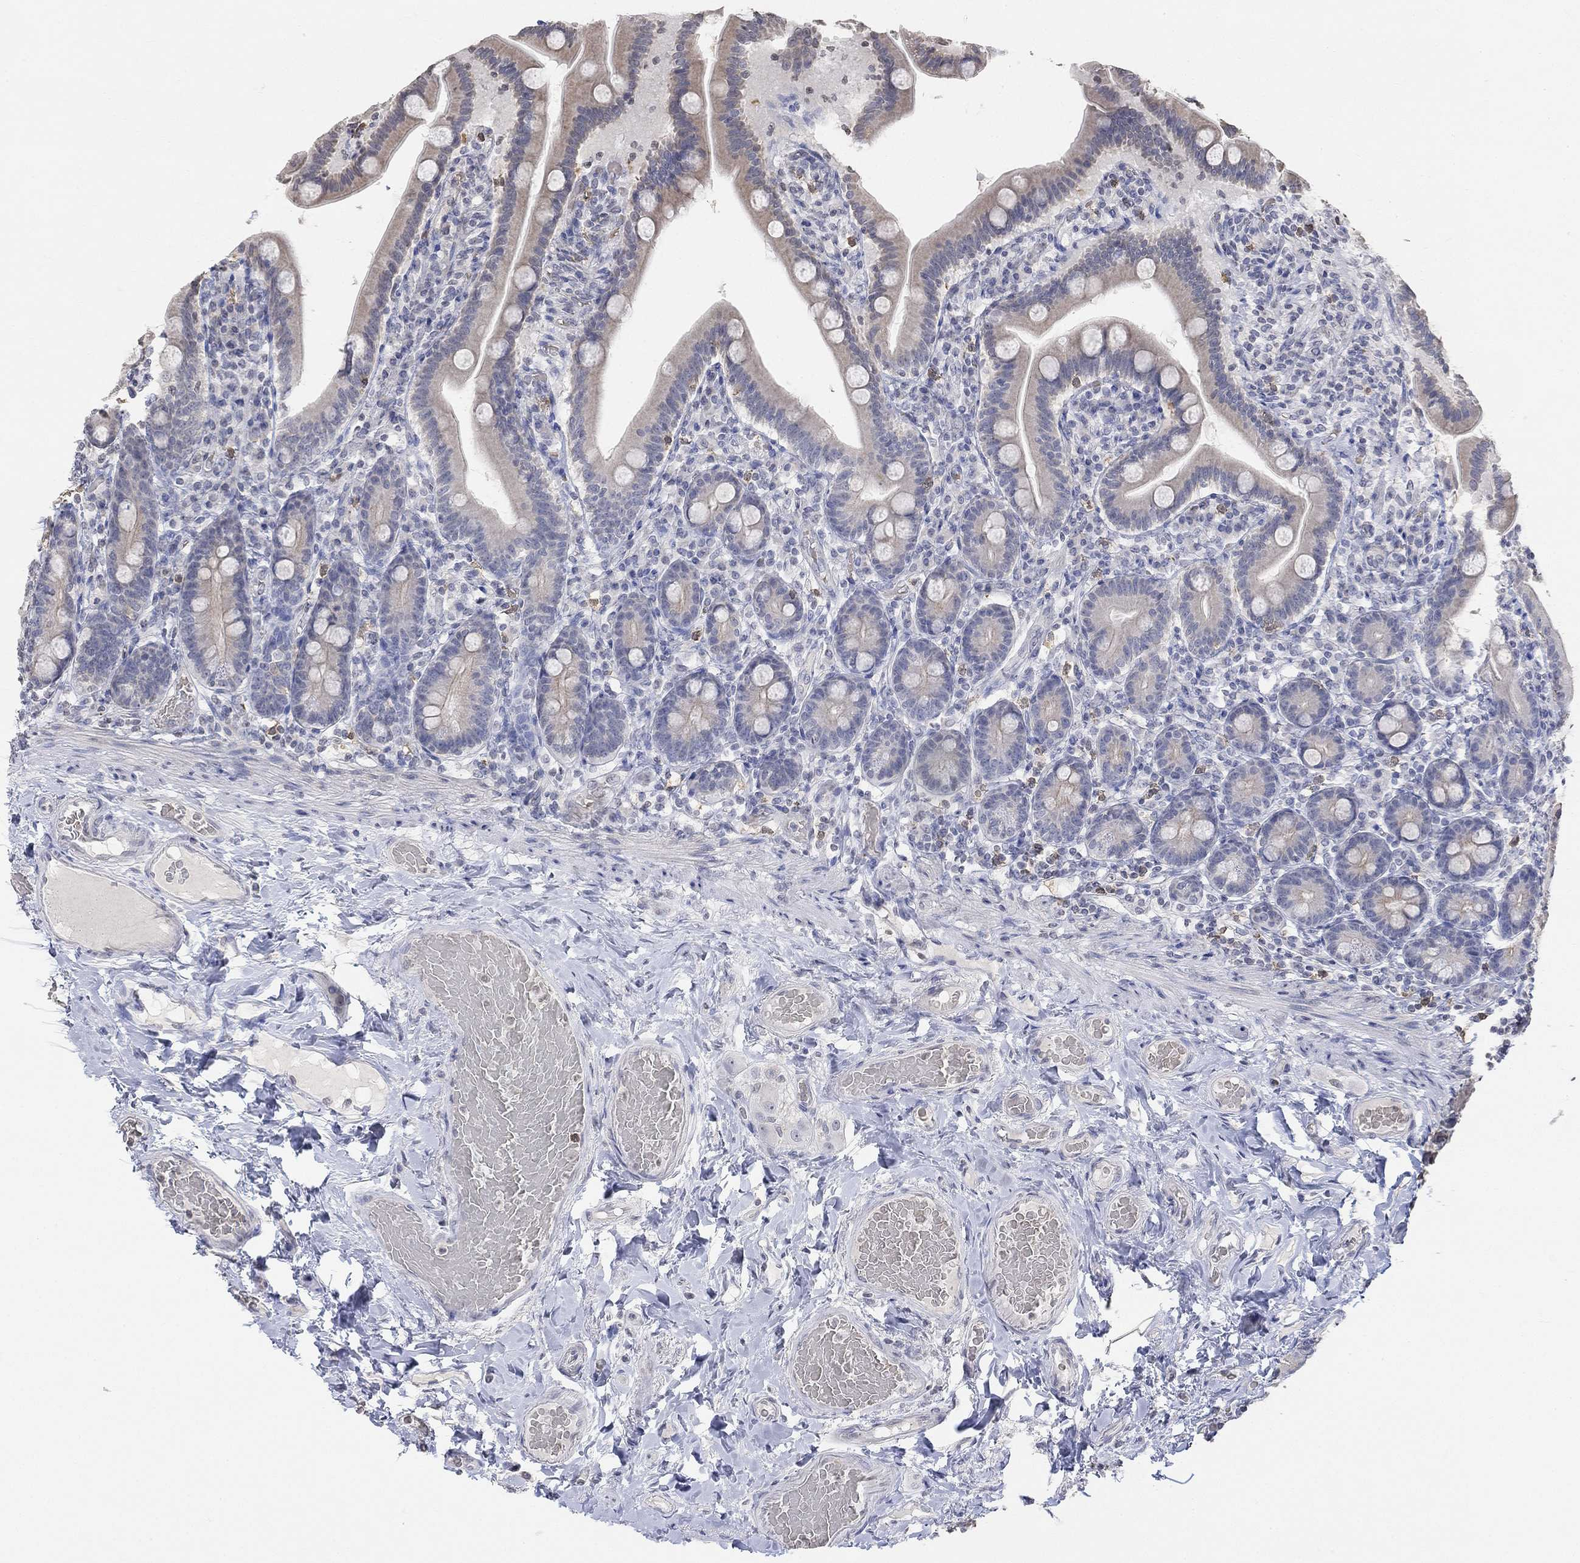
{"staining": {"intensity": "negative", "quantity": "none", "location": "none"}, "tissue": "small intestine", "cell_type": "Glandular cells", "image_type": "normal", "snomed": [{"axis": "morphology", "description": "Normal tissue, NOS"}, {"axis": "topography", "description": "Small intestine"}], "caption": "Human small intestine stained for a protein using IHC demonstrates no positivity in glandular cells.", "gene": "TMEM255A", "patient": {"sex": "male", "age": 66}}